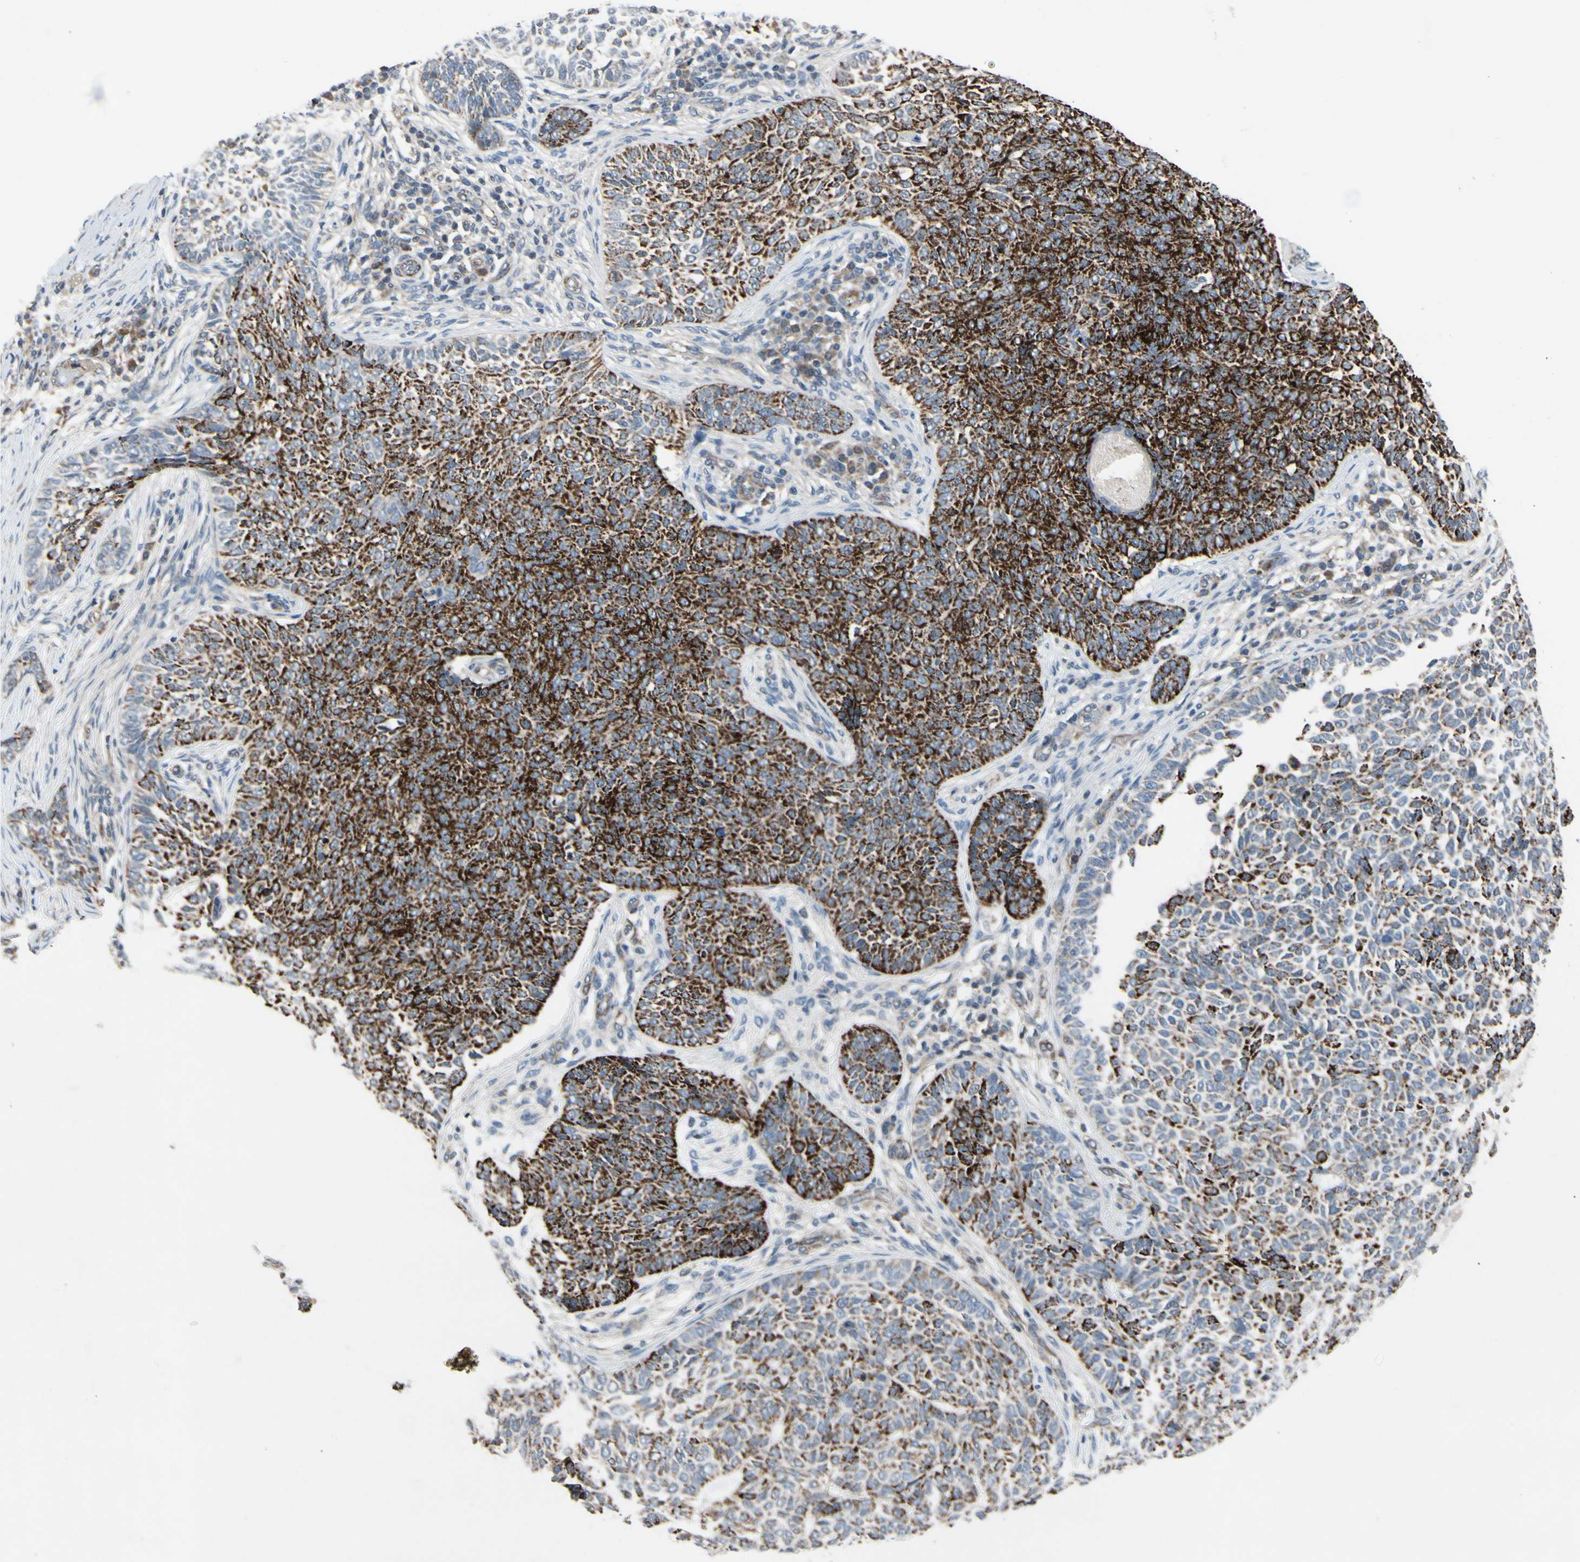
{"staining": {"intensity": "moderate", "quantity": ">75%", "location": "cytoplasmic/membranous"}, "tissue": "skin cancer", "cell_type": "Tumor cells", "image_type": "cancer", "snomed": [{"axis": "morphology", "description": "Basal cell carcinoma"}, {"axis": "topography", "description": "Skin"}], "caption": "Moderate cytoplasmic/membranous positivity is present in approximately >75% of tumor cells in skin cancer (basal cell carcinoma). The staining was performed using DAB, with brown indicating positive protein expression. Nuclei are stained blue with hematoxylin.", "gene": "CPT1A", "patient": {"sex": "male", "age": 87}}